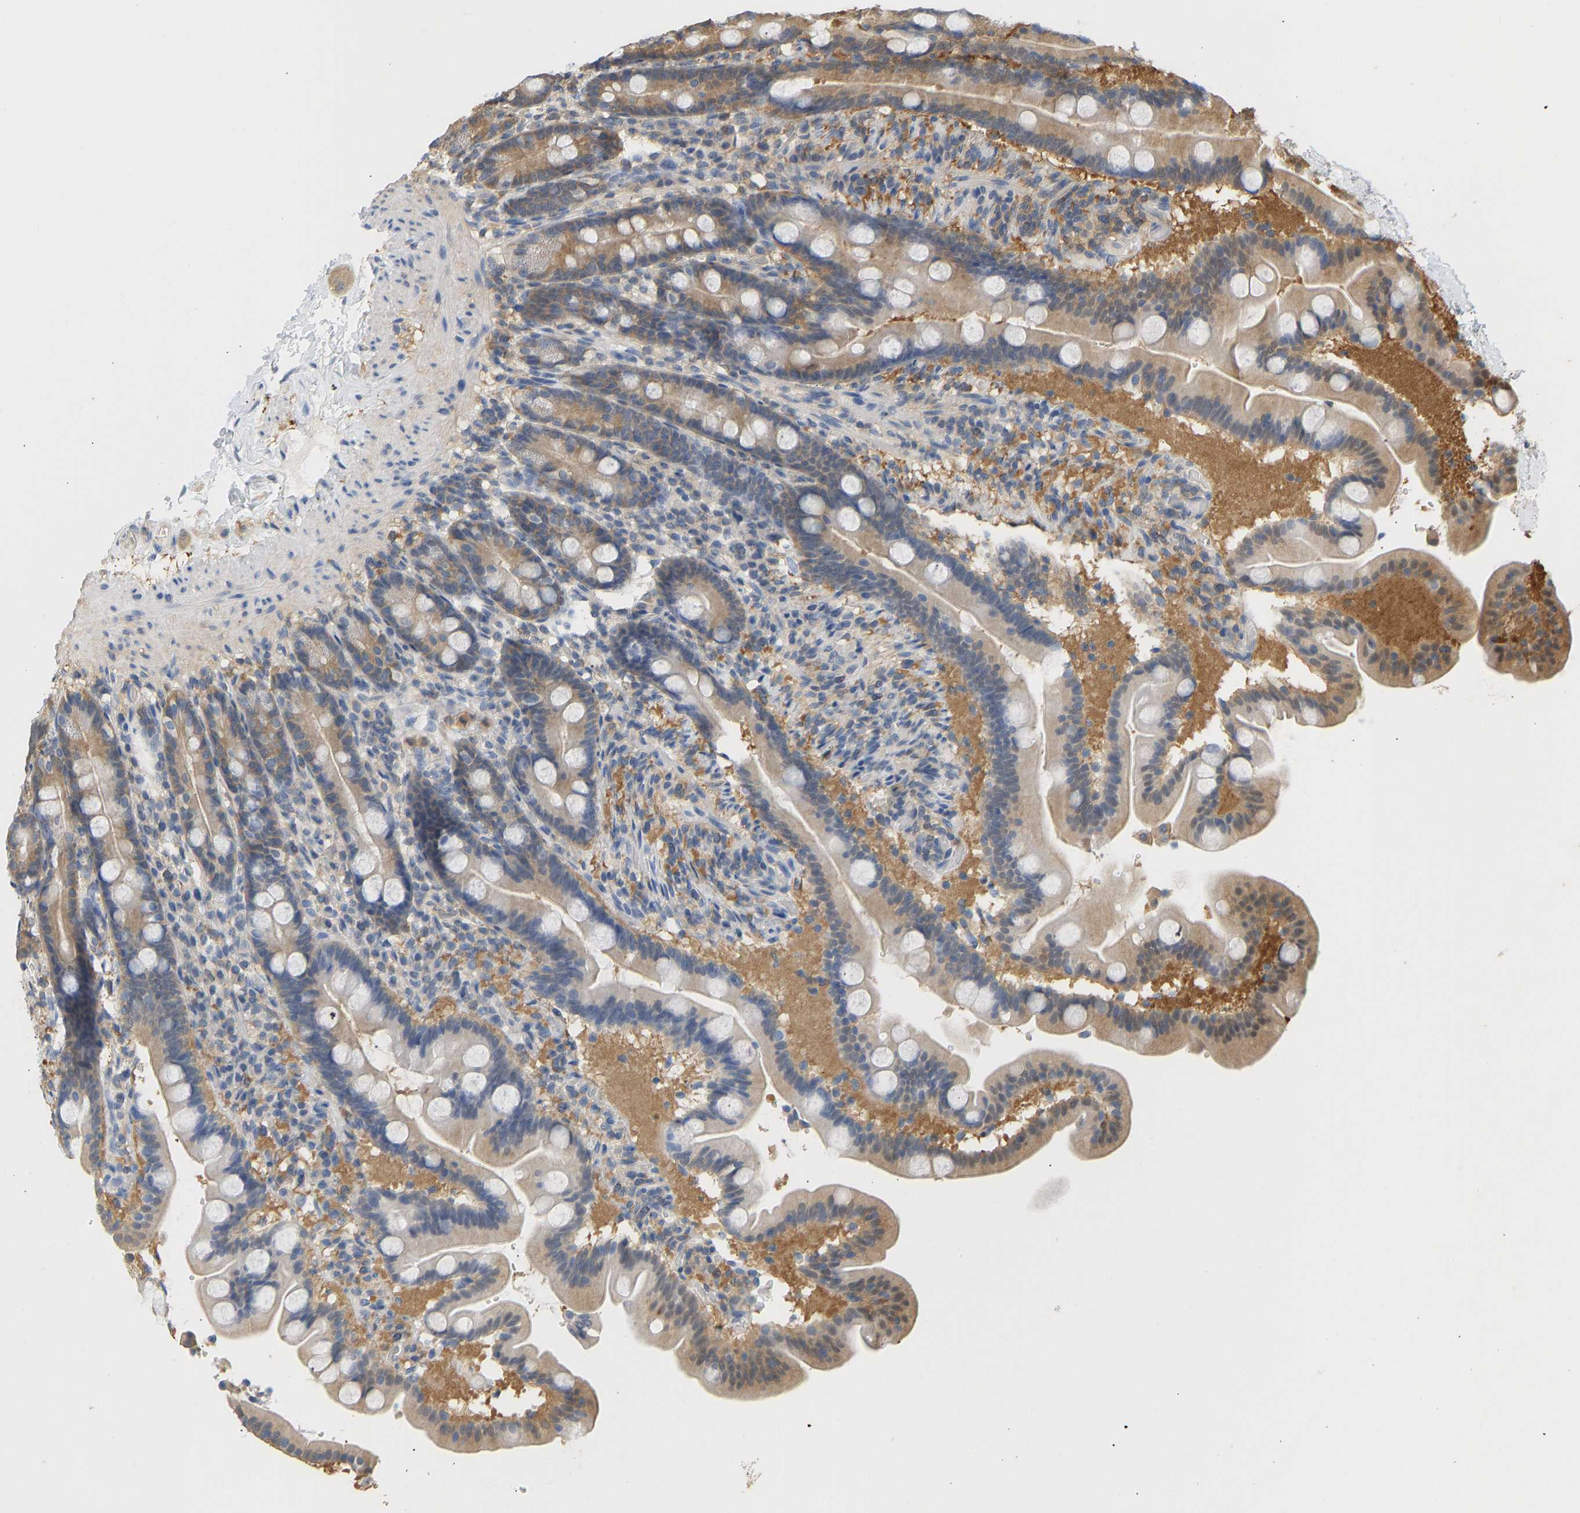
{"staining": {"intensity": "moderate", "quantity": ">75%", "location": "cytoplasmic/membranous"}, "tissue": "duodenum", "cell_type": "Glandular cells", "image_type": "normal", "snomed": [{"axis": "morphology", "description": "Normal tissue, NOS"}, {"axis": "topography", "description": "Duodenum"}], "caption": "Immunohistochemical staining of unremarkable human duodenum exhibits moderate cytoplasmic/membranous protein positivity in approximately >75% of glandular cells. Using DAB (brown) and hematoxylin (blue) stains, captured at high magnification using brightfield microscopy.", "gene": "ENO1", "patient": {"sex": "male", "age": 54}}